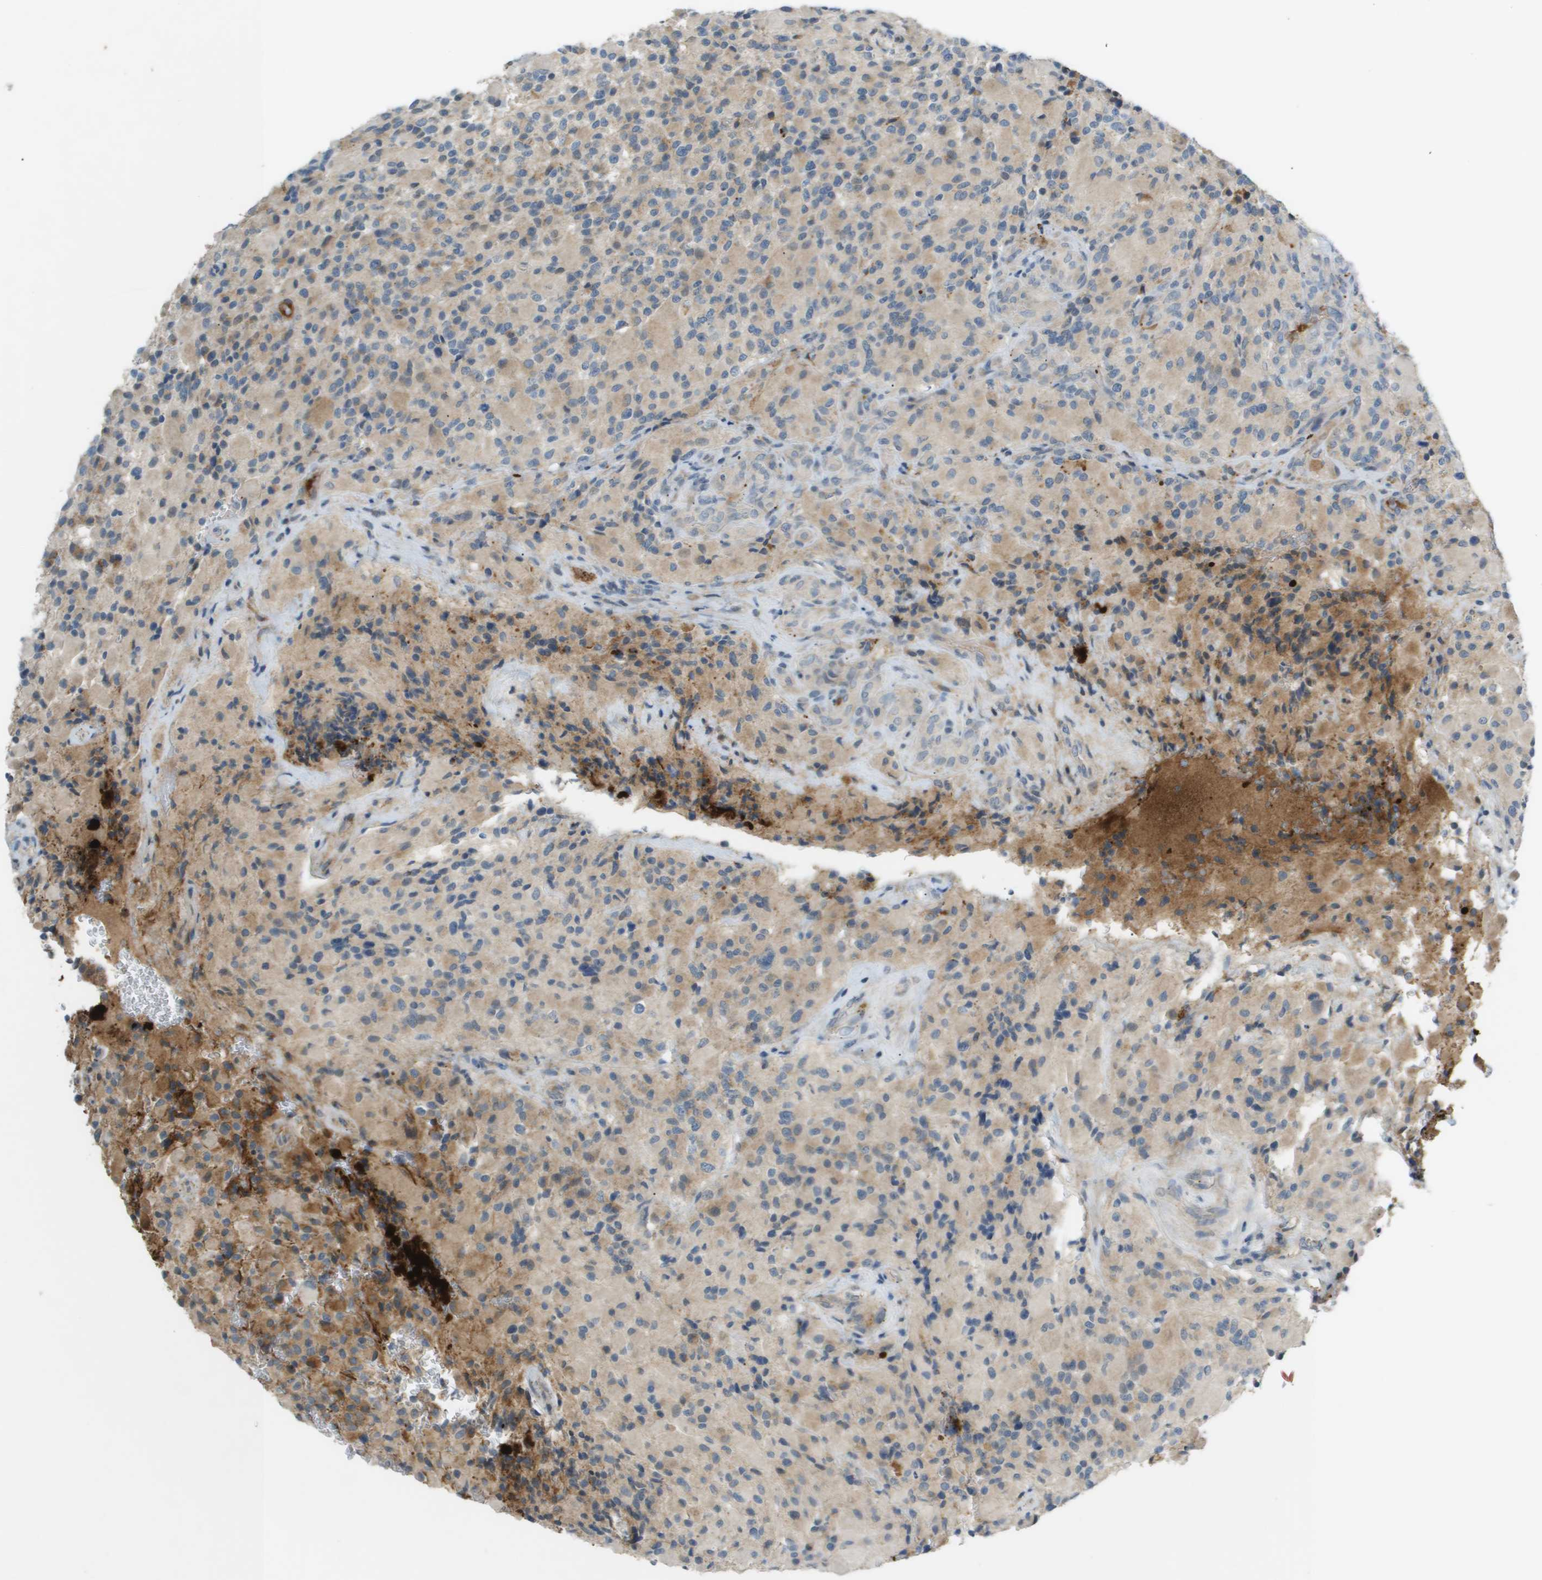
{"staining": {"intensity": "weak", "quantity": "<25%", "location": "cytoplasmic/membranous"}, "tissue": "glioma", "cell_type": "Tumor cells", "image_type": "cancer", "snomed": [{"axis": "morphology", "description": "Glioma, malignant, High grade"}, {"axis": "topography", "description": "Brain"}], "caption": "Protein analysis of malignant high-grade glioma demonstrates no significant staining in tumor cells.", "gene": "VTN", "patient": {"sex": "male", "age": 71}}